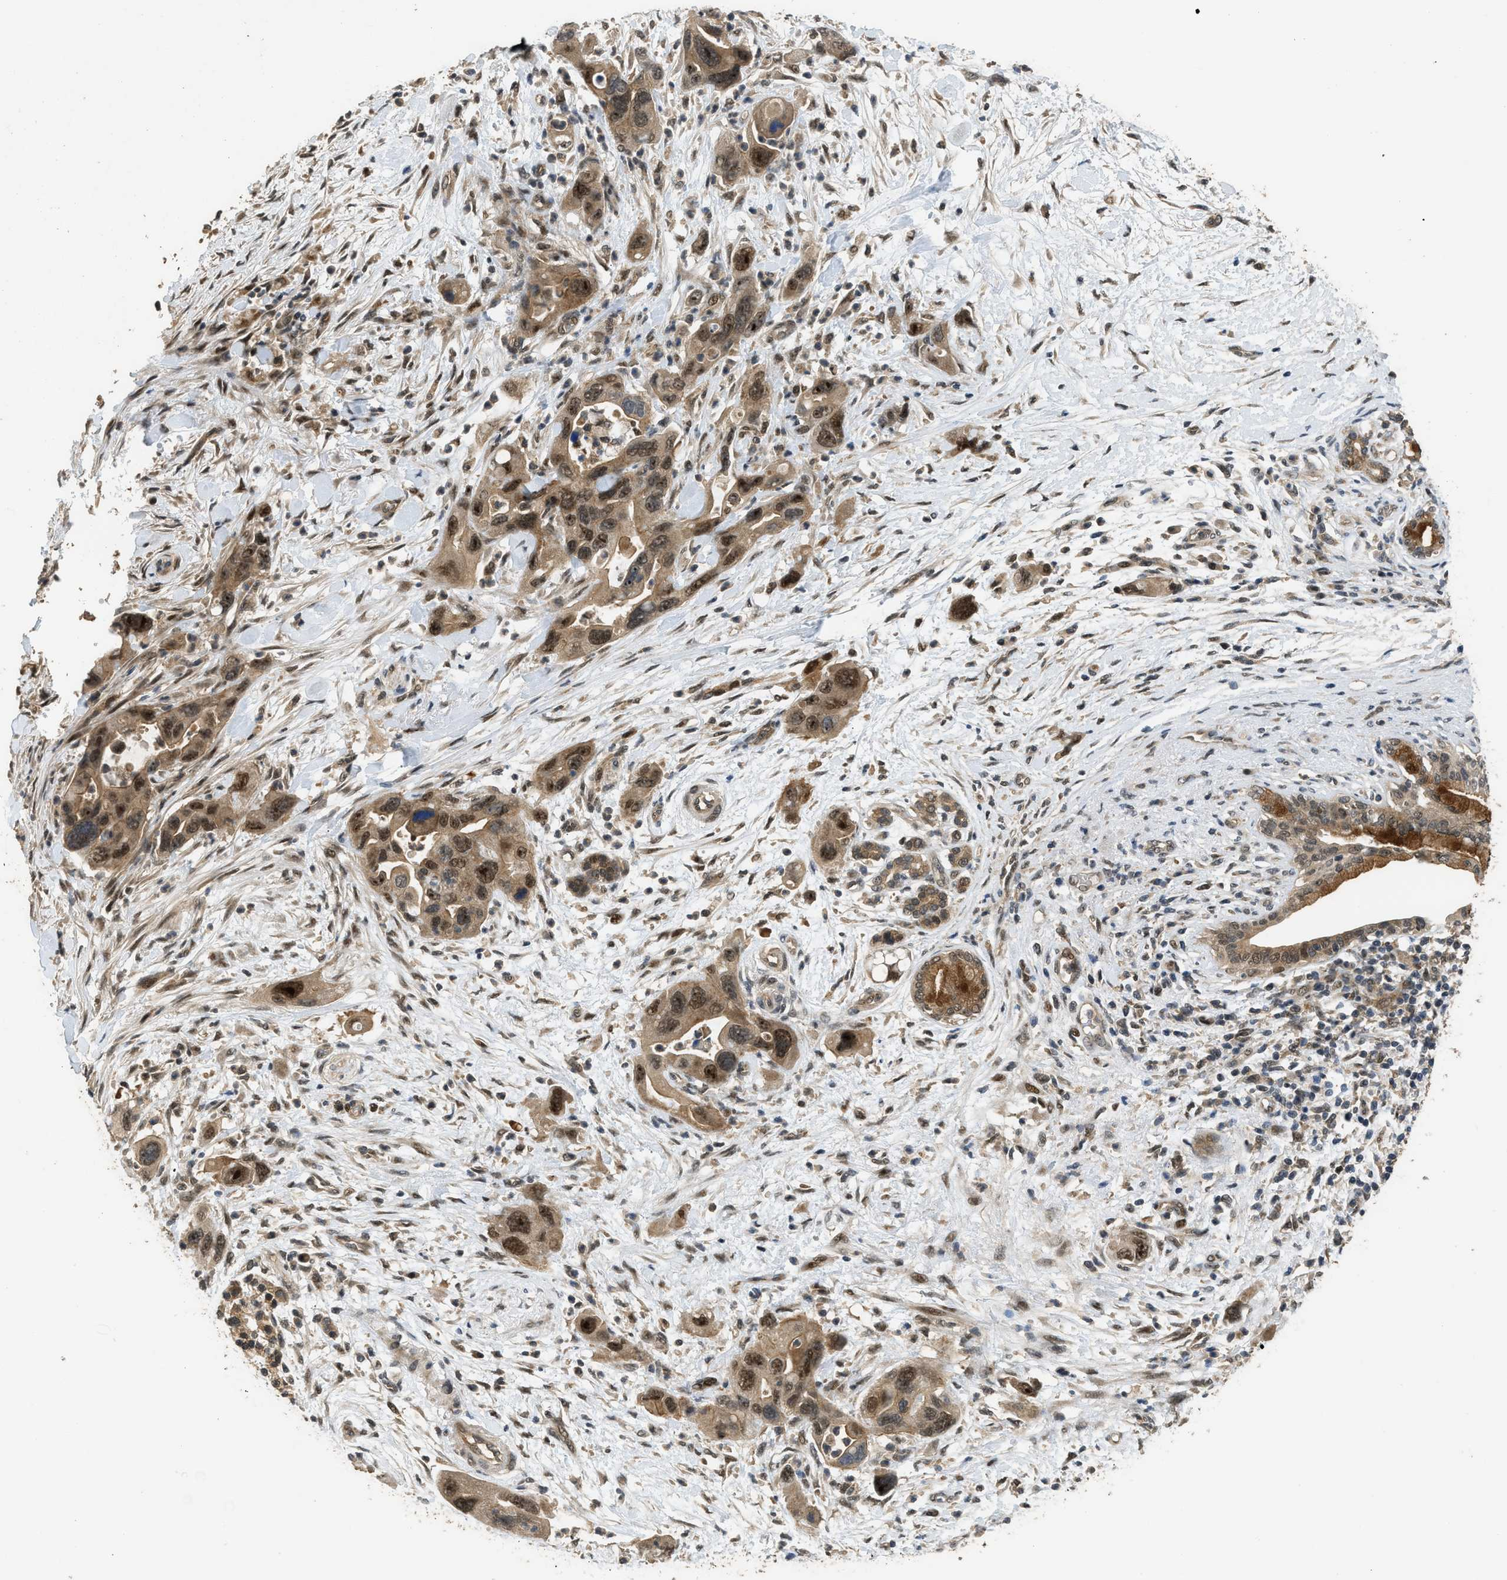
{"staining": {"intensity": "moderate", "quantity": ">75%", "location": "cytoplasmic/membranous,nuclear"}, "tissue": "pancreatic cancer", "cell_type": "Tumor cells", "image_type": "cancer", "snomed": [{"axis": "morphology", "description": "Normal tissue, NOS"}, {"axis": "morphology", "description": "Adenocarcinoma, NOS"}, {"axis": "topography", "description": "Pancreas"}], "caption": "Immunohistochemistry histopathology image of human adenocarcinoma (pancreatic) stained for a protein (brown), which displays medium levels of moderate cytoplasmic/membranous and nuclear staining in about >75% of tumor cells.", "gene": "GET1", "patient": {"sex": "female", "age": 71}}